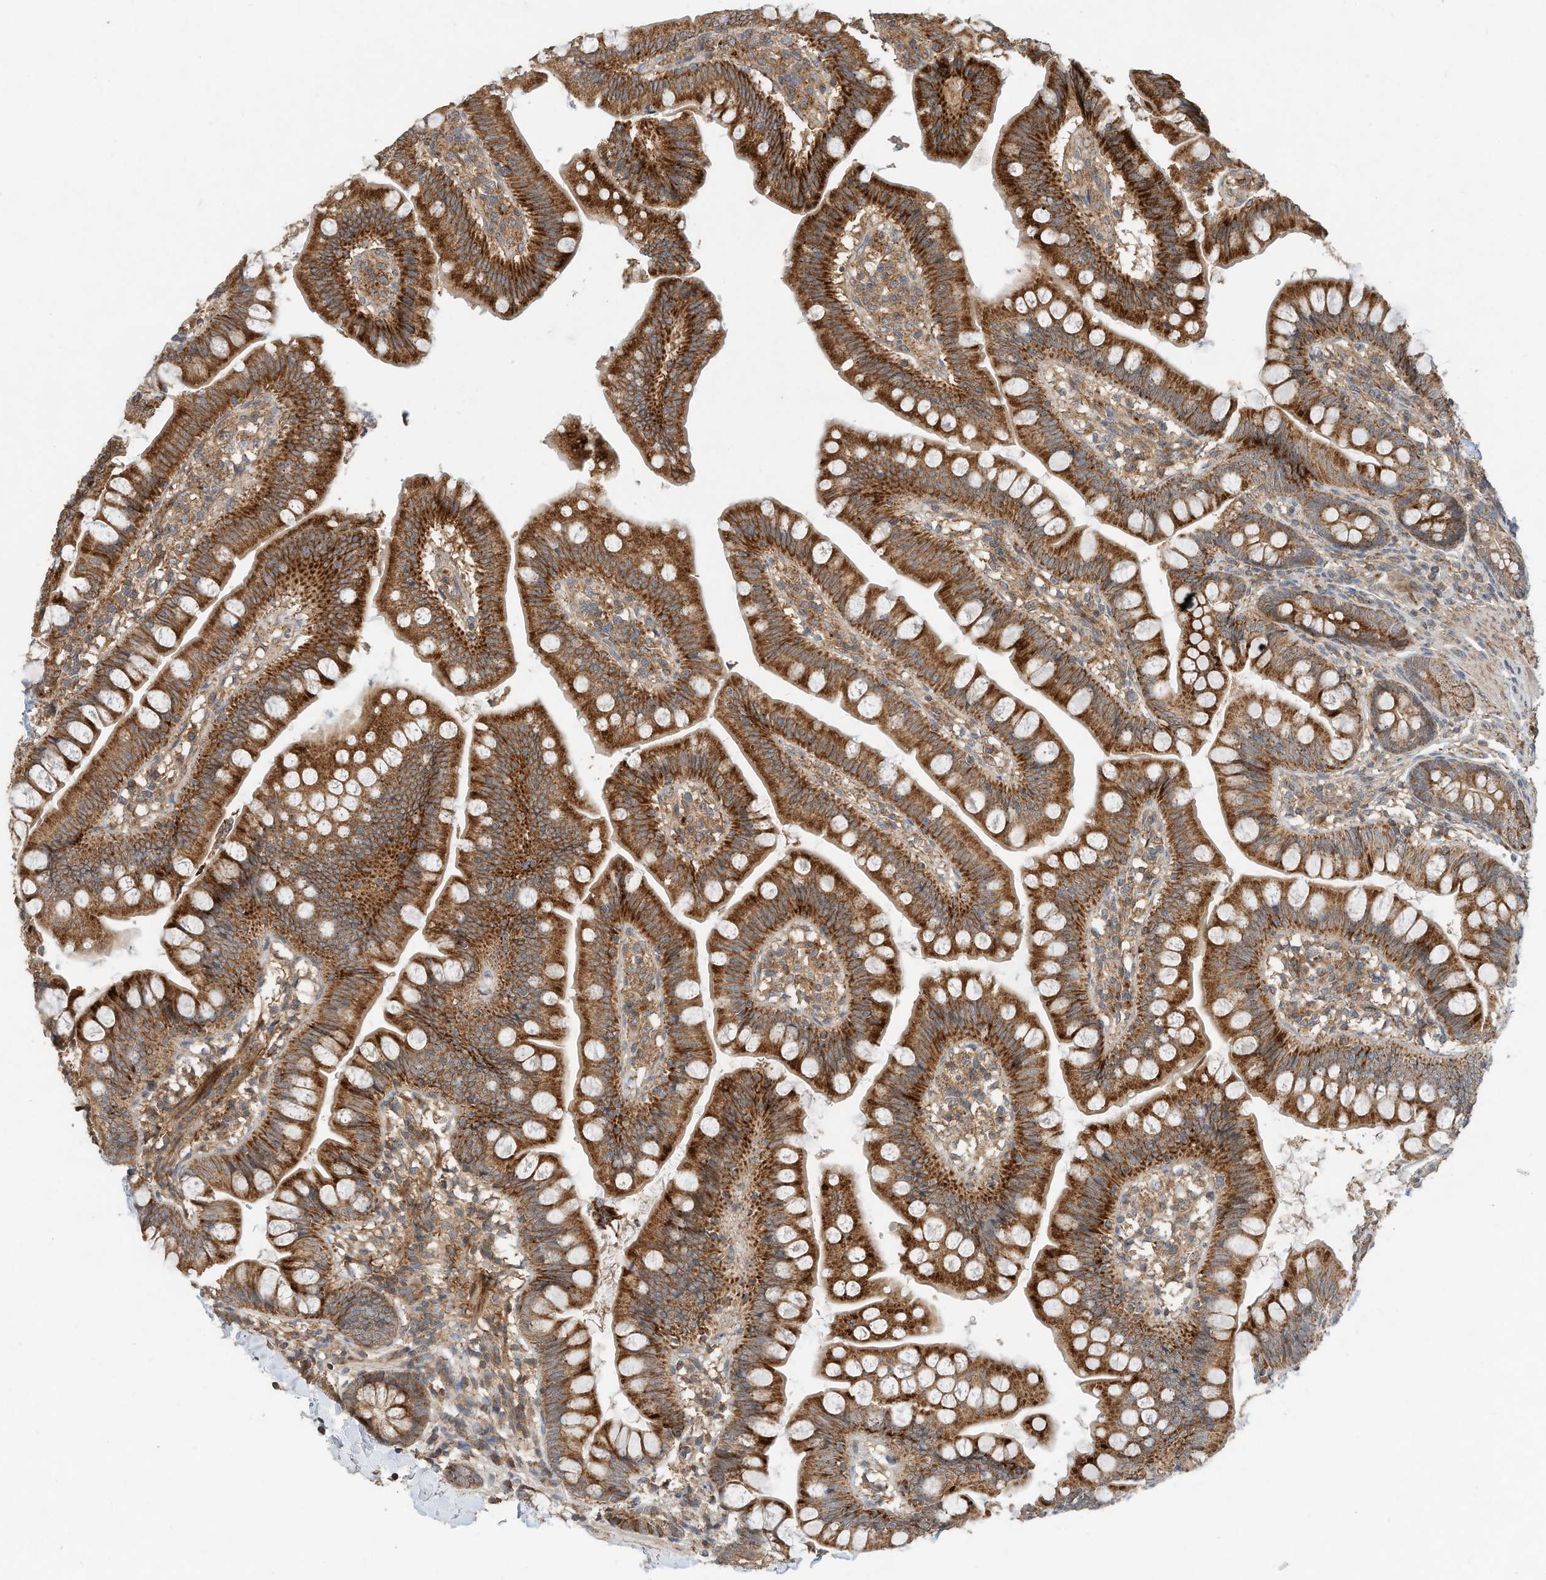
{"staining": {"intensity": "strong", "quantity": ">75%", "location": "cytoplasmic/membranous"}, "tissue": "small intestine", "cell_type": "Glandular cells", "image_type": "normal", "snomed": [{"axis": "morphology", "description": "Normal tissue, NOS"}, {"axis": "topography", "description": "Small intestine"}], "caption": "This histopathology image displays IHC staining of unremarkable human small intestine, with high strong cytoplasmic/membranous positivity in about >75% of glandular cells.", "gene": "CPAMD8", "patient": {"sex": "male", "age": 7}}